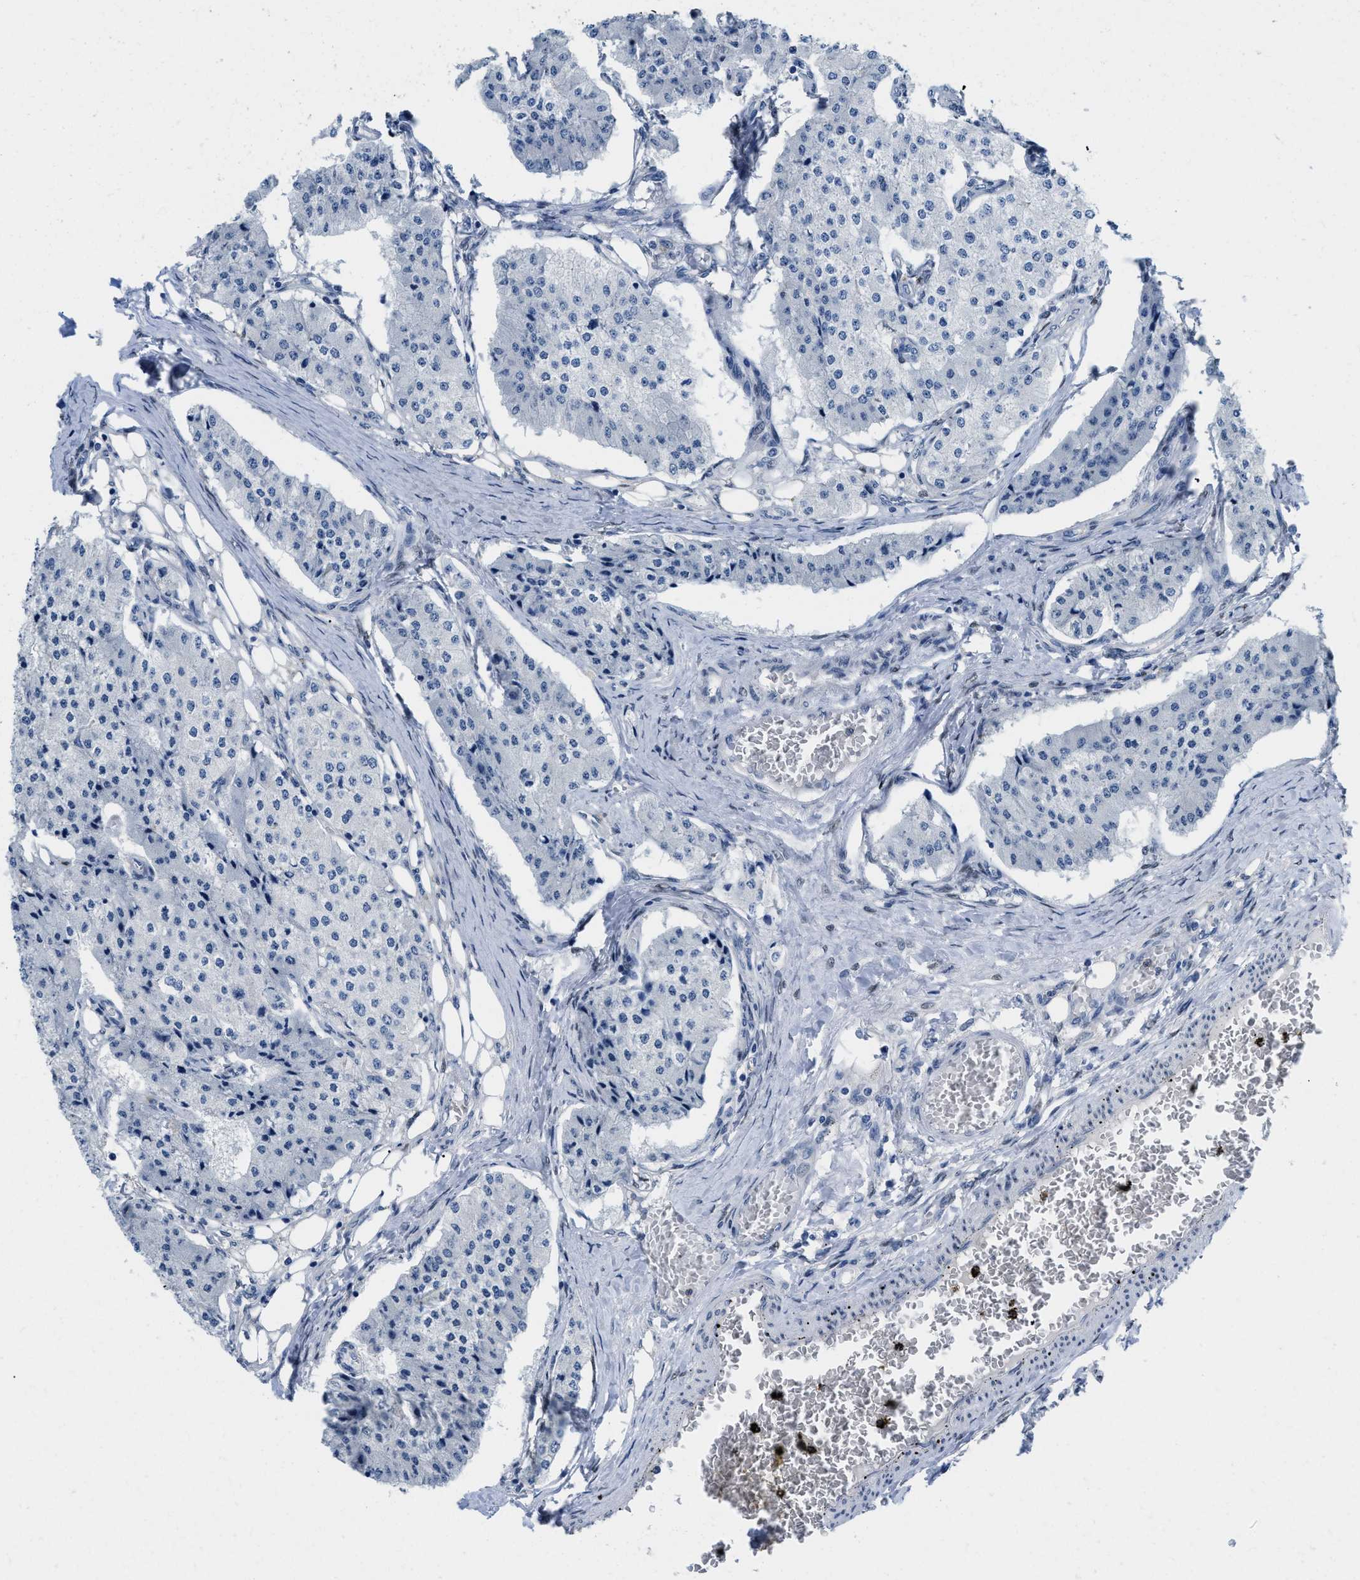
{"staining": {"intensity": "negative", "quantity": "none", "location": "none"}, "tissue": "carcinoid", "cell_type": "Tumor cells", "image_type": "cancer", "snomed": [{"axis": "morphology", "description": "Carcinoid, malignant, NOS"}, {"axis": "topography", "description": "Colon"}], "caption": "High magnification brightfield microscopy of carcinoid stained with DAB (brown) and counterstained with hematoxylin (blue): tumor cells show no significant positivity.", "gene": "NFIX", "patient": {"sex": "female", "age": 52}}